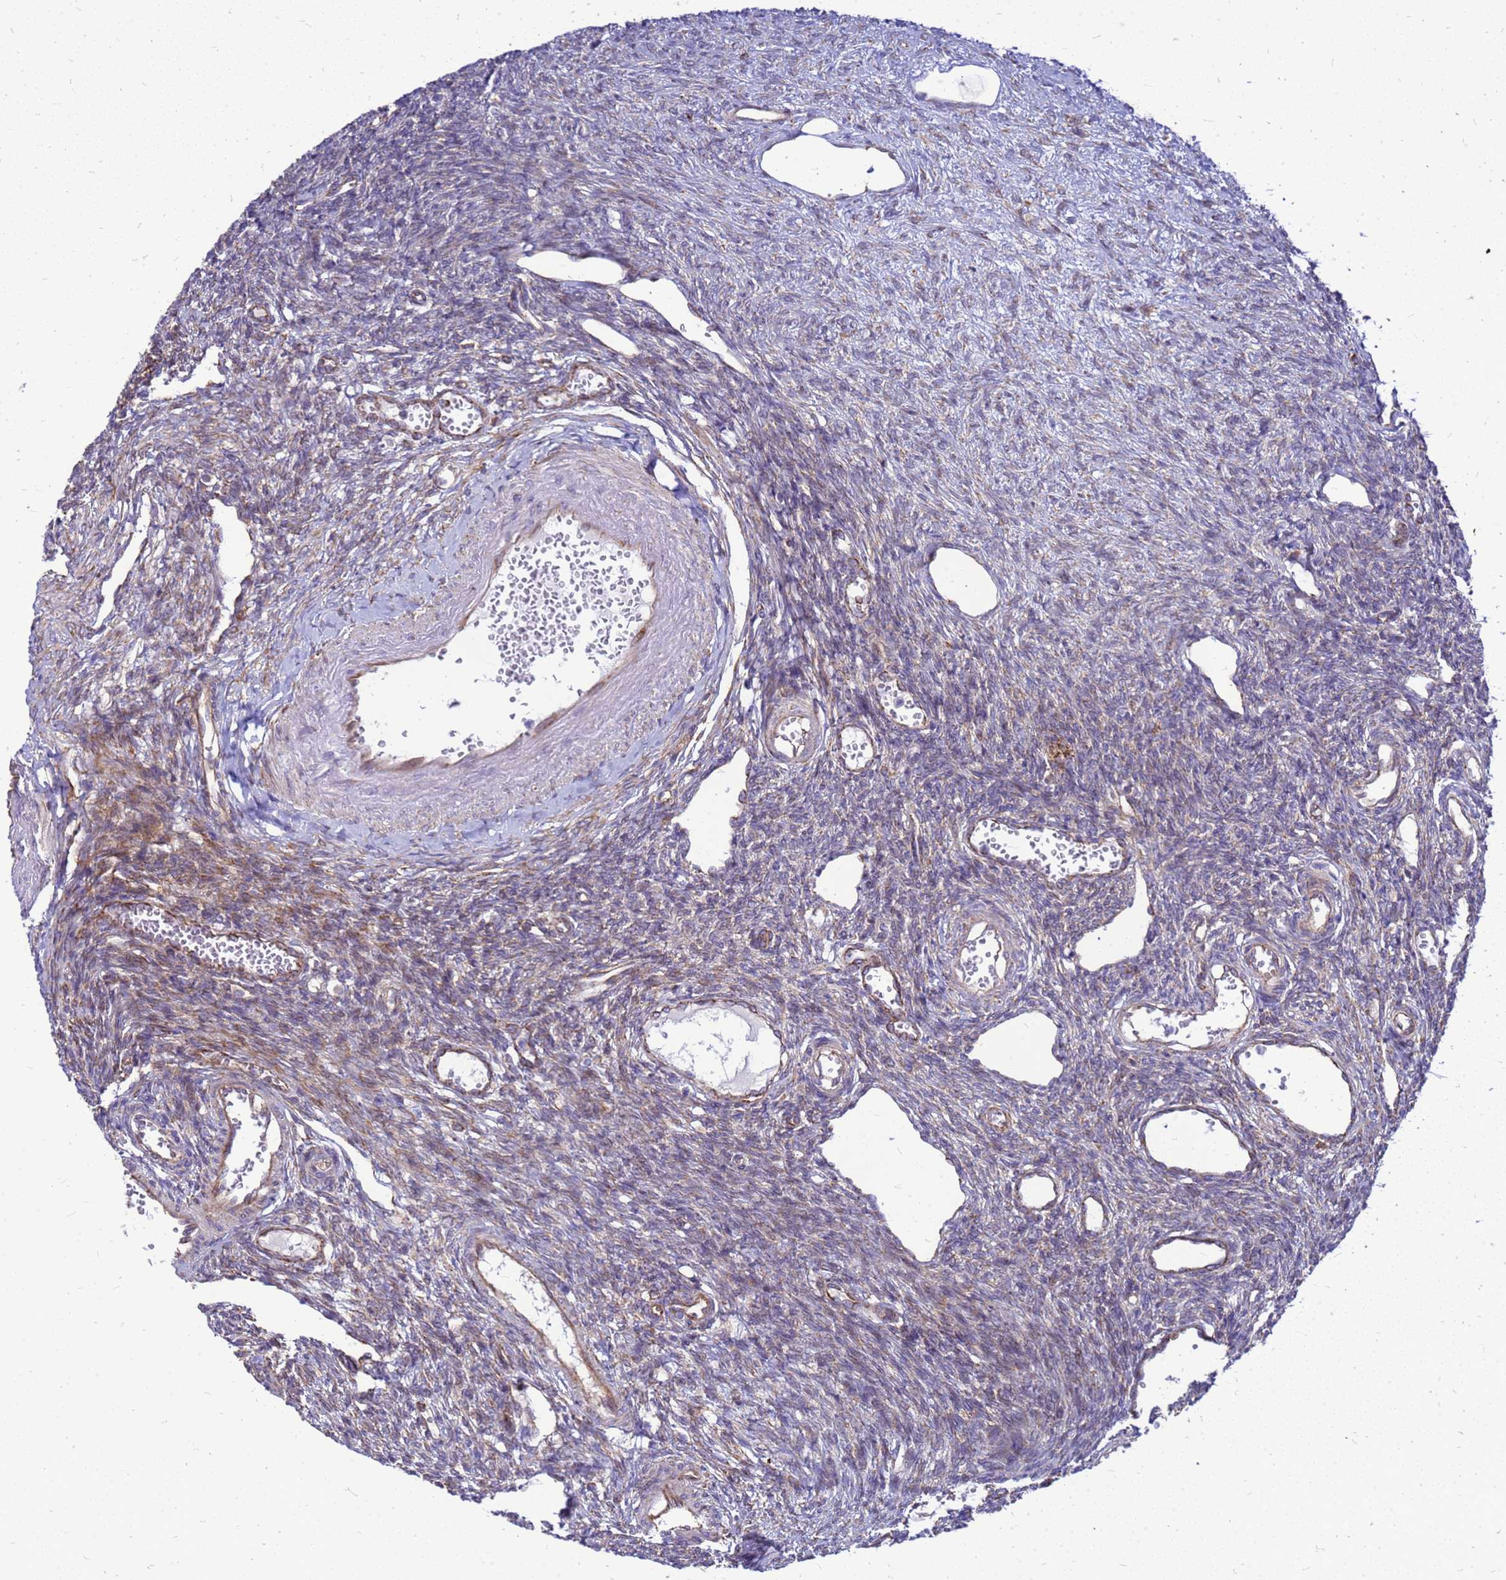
{"staining": {"intensity": "strong", "quantity": ">75%", "location": "cytoplasmic/membranous"}, "tissue": "ovary", "cell_type": "Follicle cells", "image_type": "normal", "snomed": [{"axis": "morphology", "description": "Normal tissue, NOS"}, {"axis": "morphology", "description": "Cyst, NOS"}, {"axis": "topography", "description": "Ovary"}], "caption": "Immunohistochemistry (IHC) (DAB (3,3'-diaminobenzidine)) staining of unremarkable human ovary exhibits strong cytoplasmic/membranous protein positivity in about >75% of follicle cells.", "gene": "FSTL4", "patient": {"sex": "female", "age": 33}}